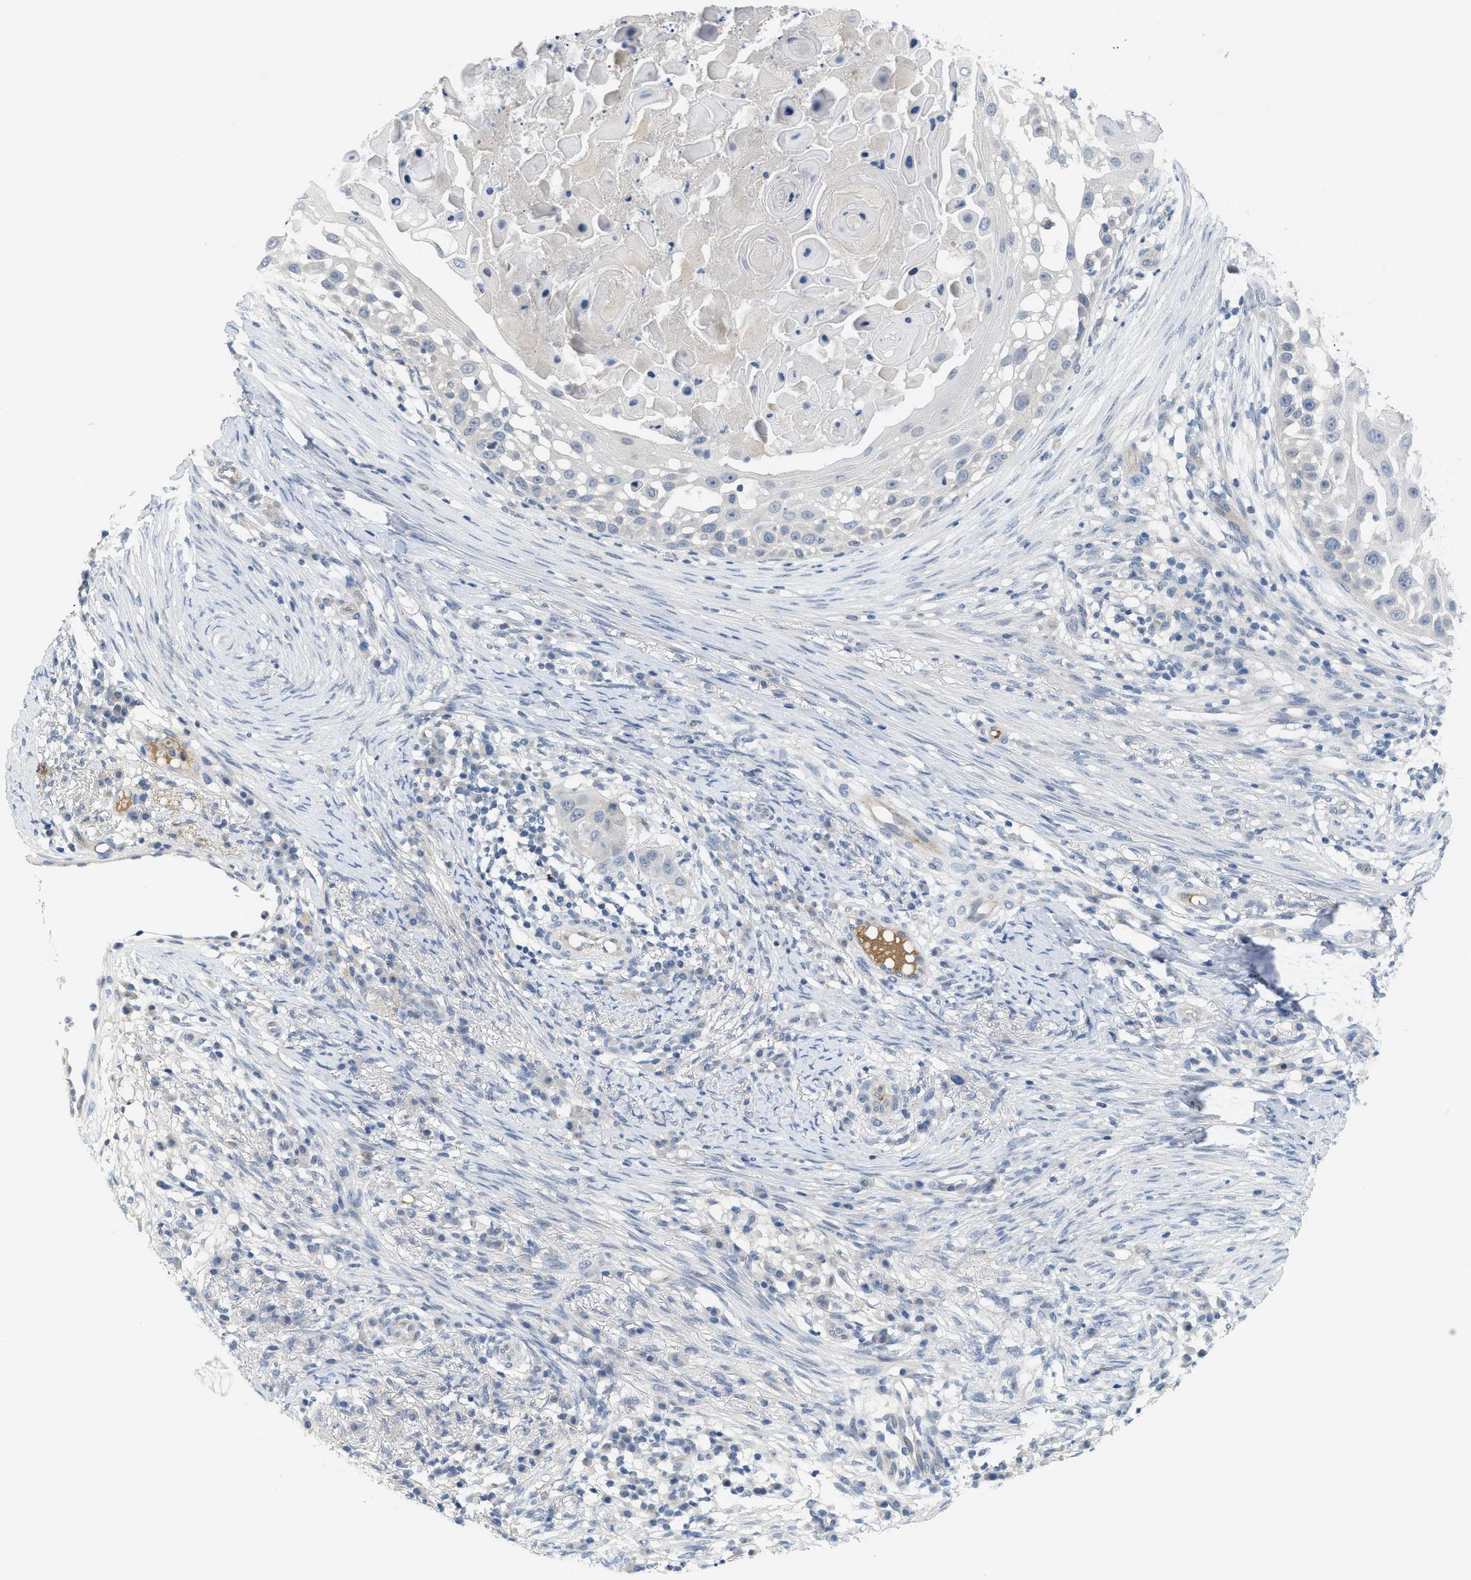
{"staining": {"intensity": "negative", "quantity": "none", "location": "none"}, "tissue": "skin cancer", "cell_type": "Tumor cells", "image_type": "cancer", "snomed": [{"axis": "morphology", "description": "Squamous cell carcinoma, NOS"}, {"axis": "topography", "description": "Skin"}], "caption": "The photomicrograph shows no significant staining in tumor cells of skin squamous cell carcinoma.", "gene": "TNFAIP1", "patient": {"sex": "female", "age": 44}}